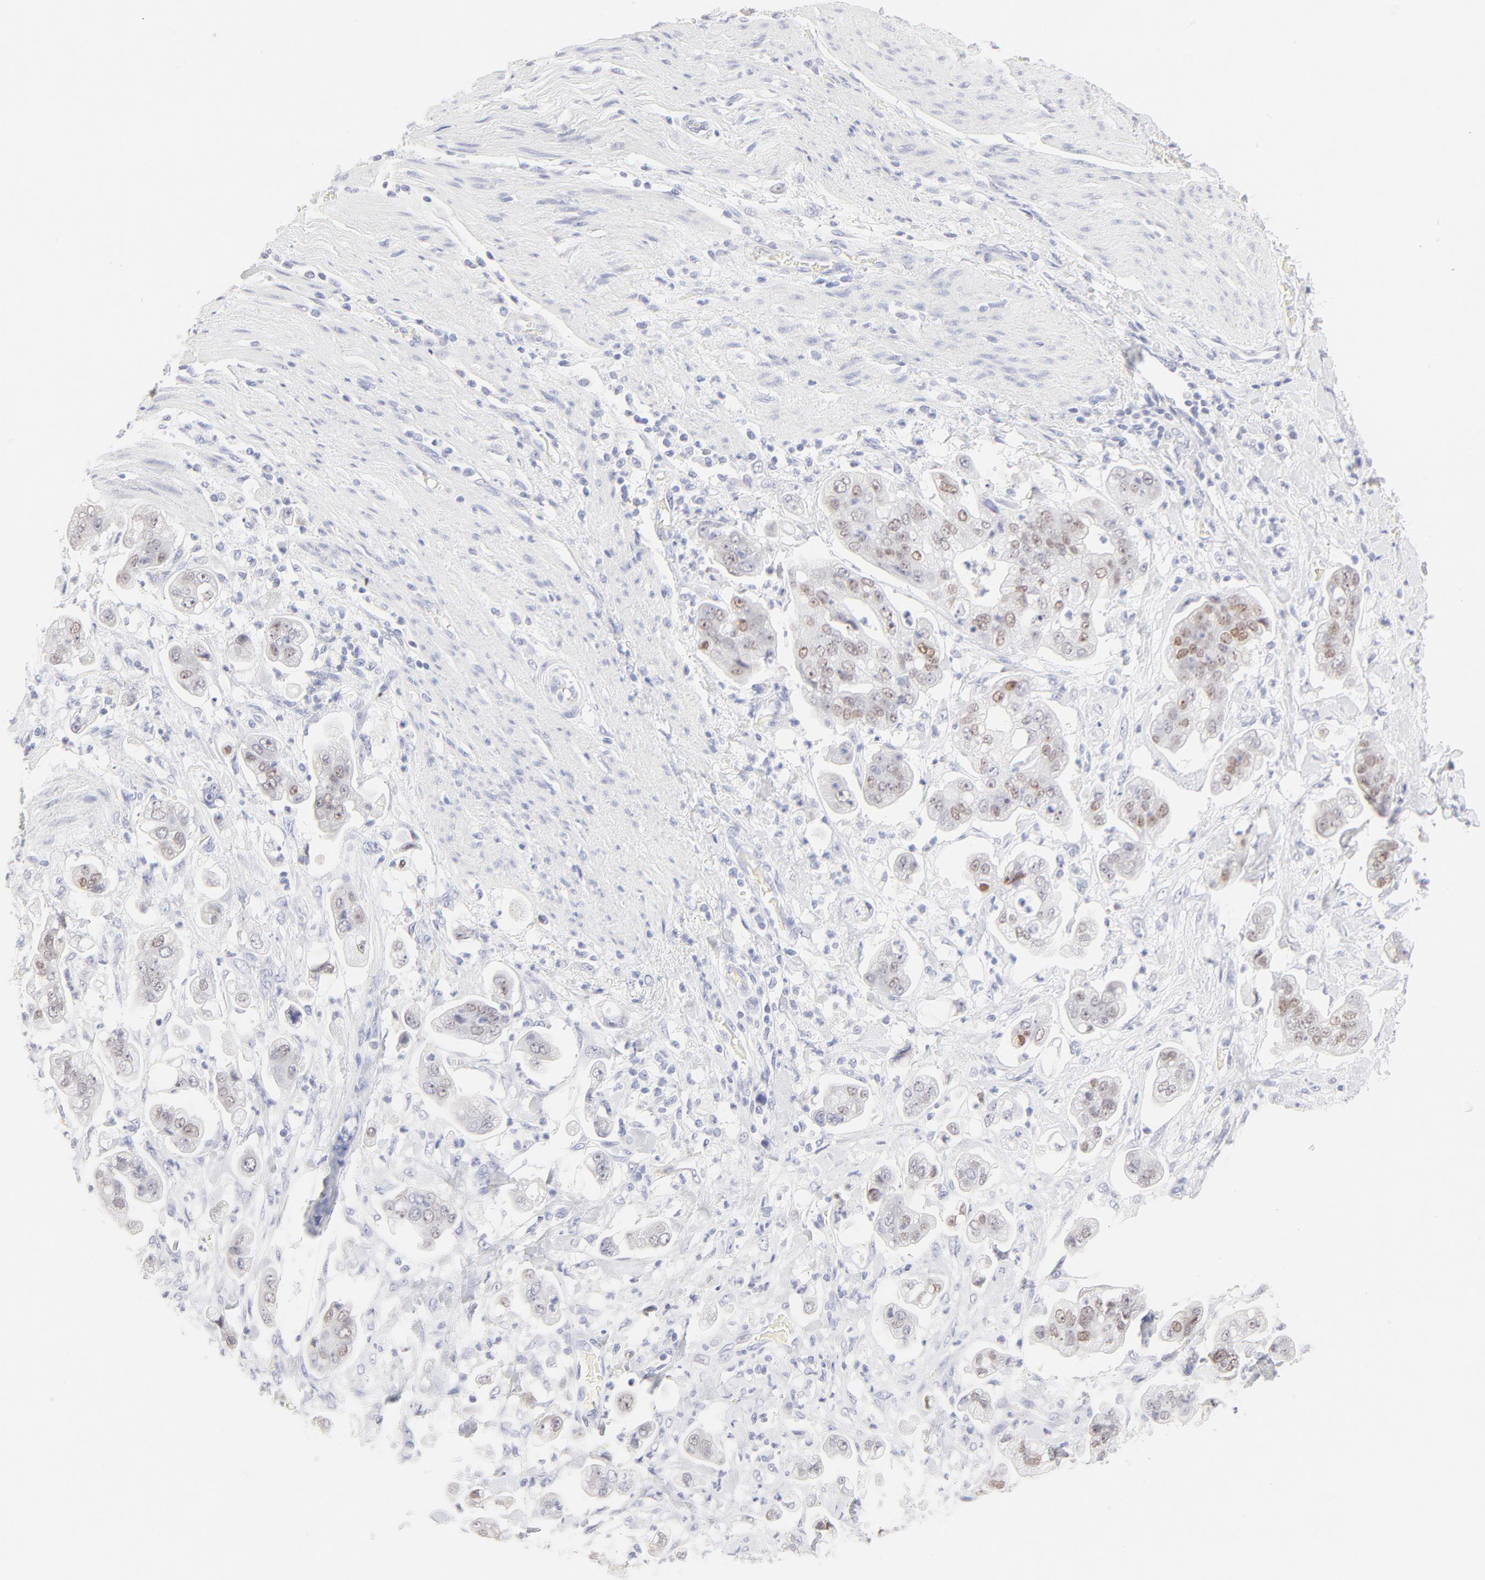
{"staining": {"intensity": "moderate", "quantity": "25%-75%", "location": "nuclear"}, "tissue": "stomach cancer", "cell_type": "Tumor cells", "image_type": "cancer", "snomed": [{"axis": "morphology", "description": "Adenocarcinoma, NOS"}, {"axis": "topography", "description": "Stomach"}], "caption": "Immunohistochemistry (IHC) (DAB (3,3'-diaminobenzidine)) staining of human stomach cancer (adenocarcinoma) displays moderate nuclear protein staining in approximately 25%-75% of tumor cells.", "gene": "ELF3", "patient": {"sex": "male", "age": 62}}